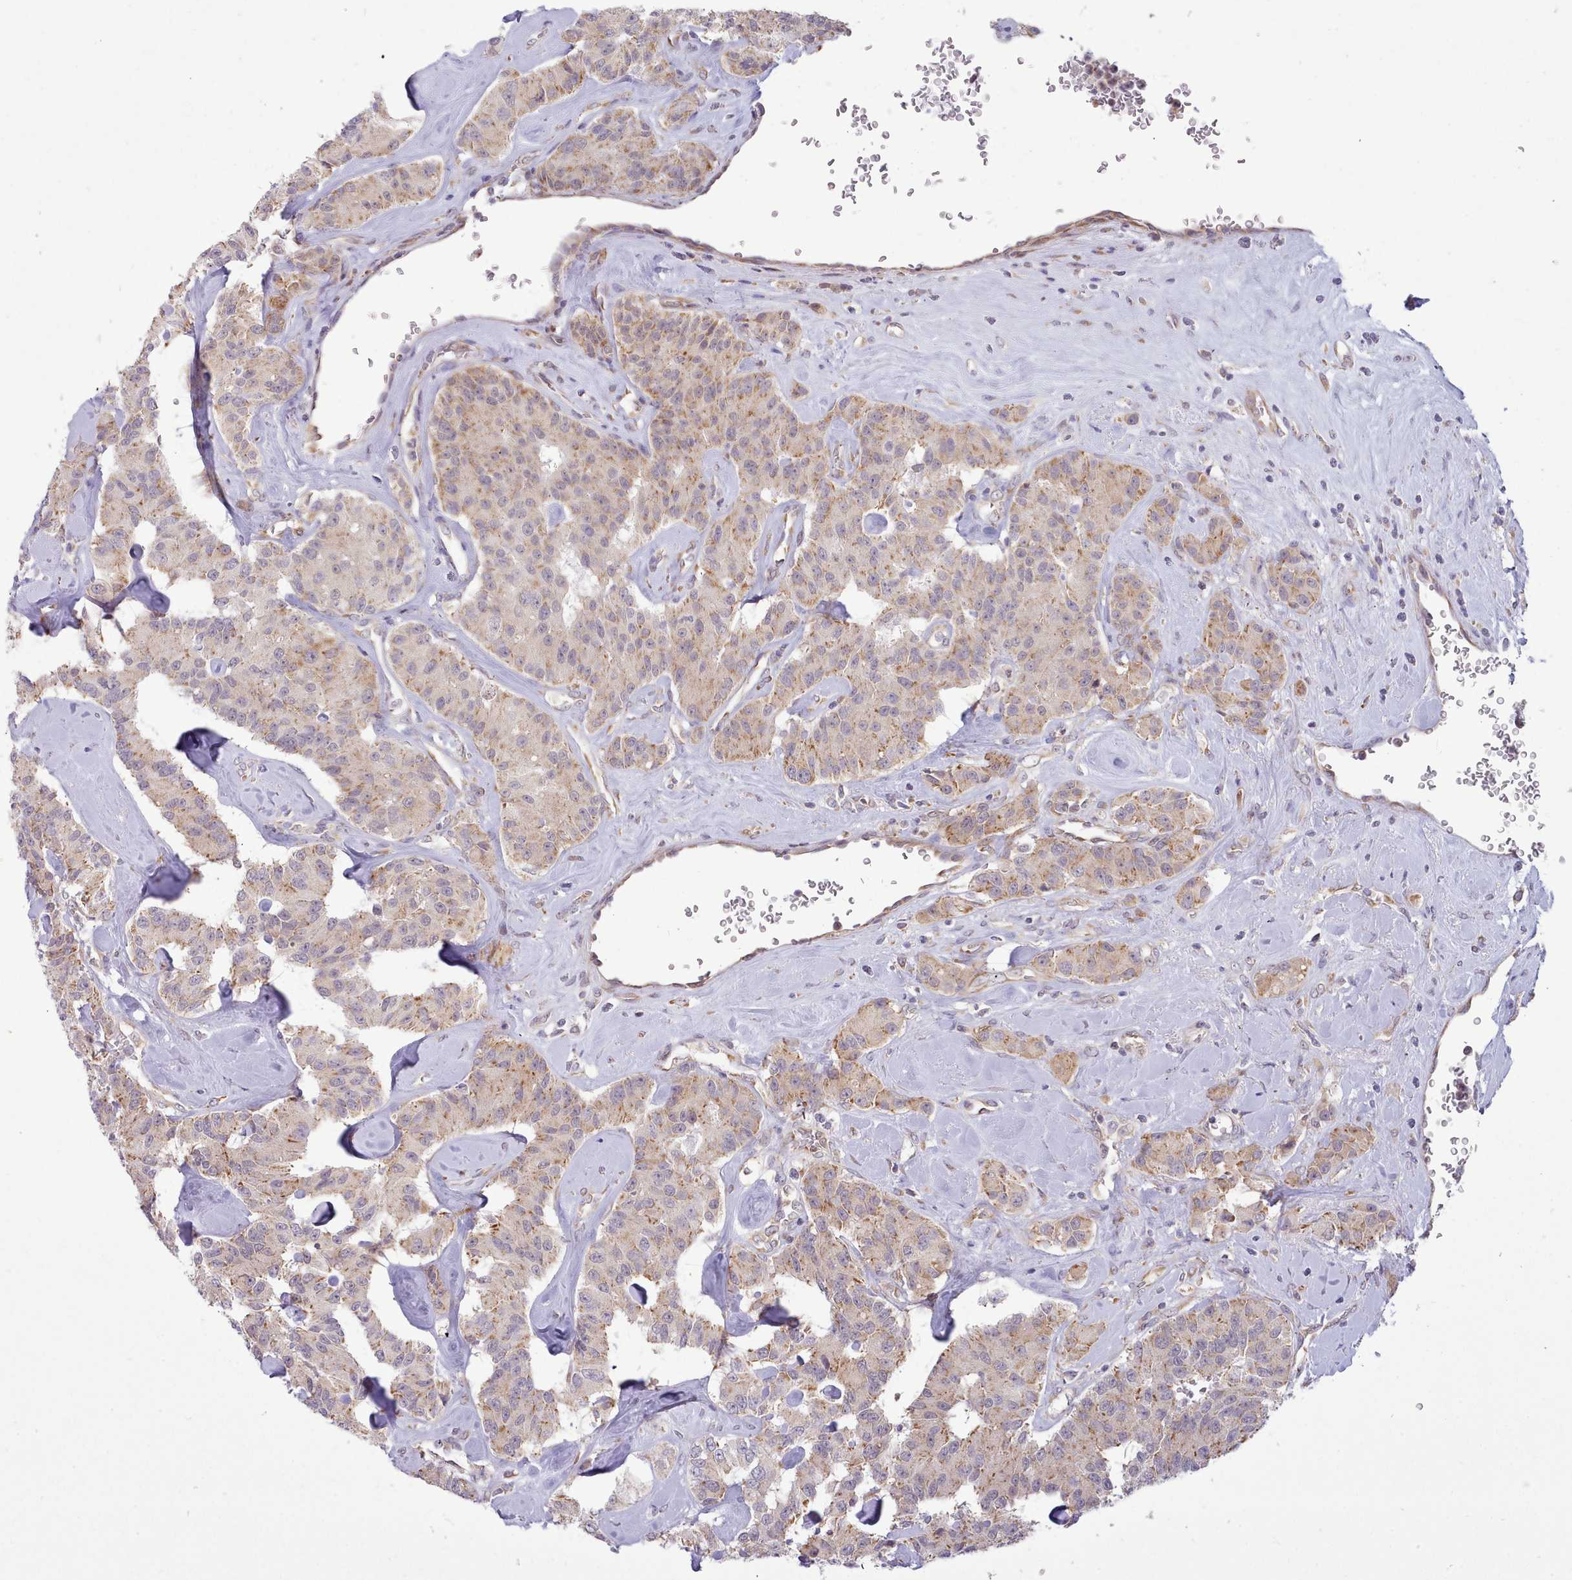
{"staining": {"intensity": "moderate", "quantity": "25%-75%", "location": "cytoplasmic/membranous"}, "tissue": "carcinoid", "cell_type": "Tumor cells", "image_type": "cancer", "snomed": [{"axis": "morphology", "description": "Carcinoid, malignant, NOS"}, {"axis": "topography", "description": "Pancreas"}], "caption": "High-power microscopy captured an immunohistochemistry micrograph of malignant carcinoid, revealing moderate cytoplasmic/membranous positivity in about 25%-75% of tumor cells.", "gene": "SEC61B", "patient": {"sex": "male", "age": 41}}